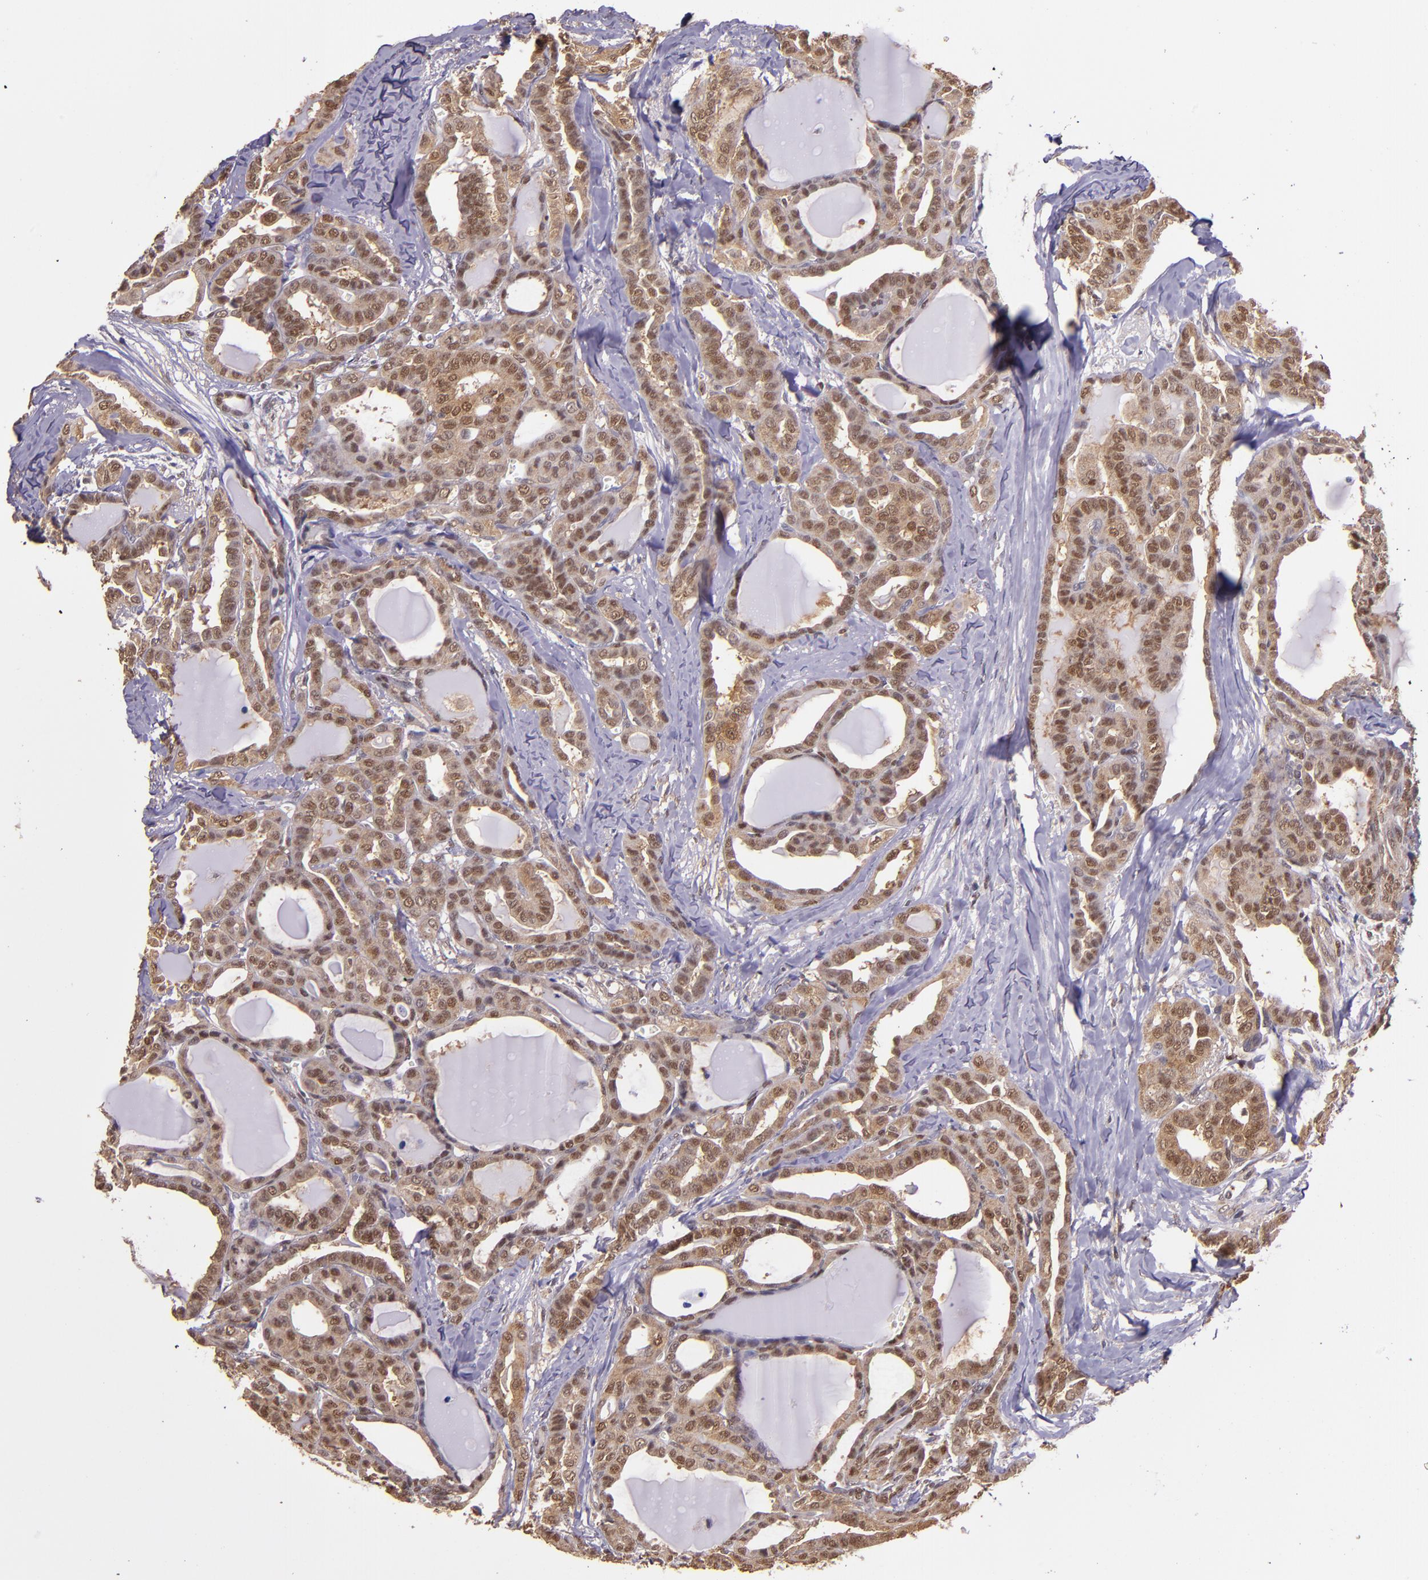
{"staining": {"intensity": "strong", "quantity": ">75%", "location": "cytoplasmic/membranous,nuclear"}, "tissue": "thyroid cancer", "cell_type": "Tumor cells", "image_type": "cancer", "snomed": [{"axis": "morphology", "description": "Carcinoma, NOS"}, {"axis": "topography", "description": "Thyroid gland"}], "caption": "The histopathology image shows staining of thyroid cancer, revealing strong cytoplasmic/membranous and nuclear protein expression (brown color) within tumor cells. (IHC, brightfield microscopy, high magnification).", "gene": "STAT6", "patient": {"sex": "female", "age": 91}}